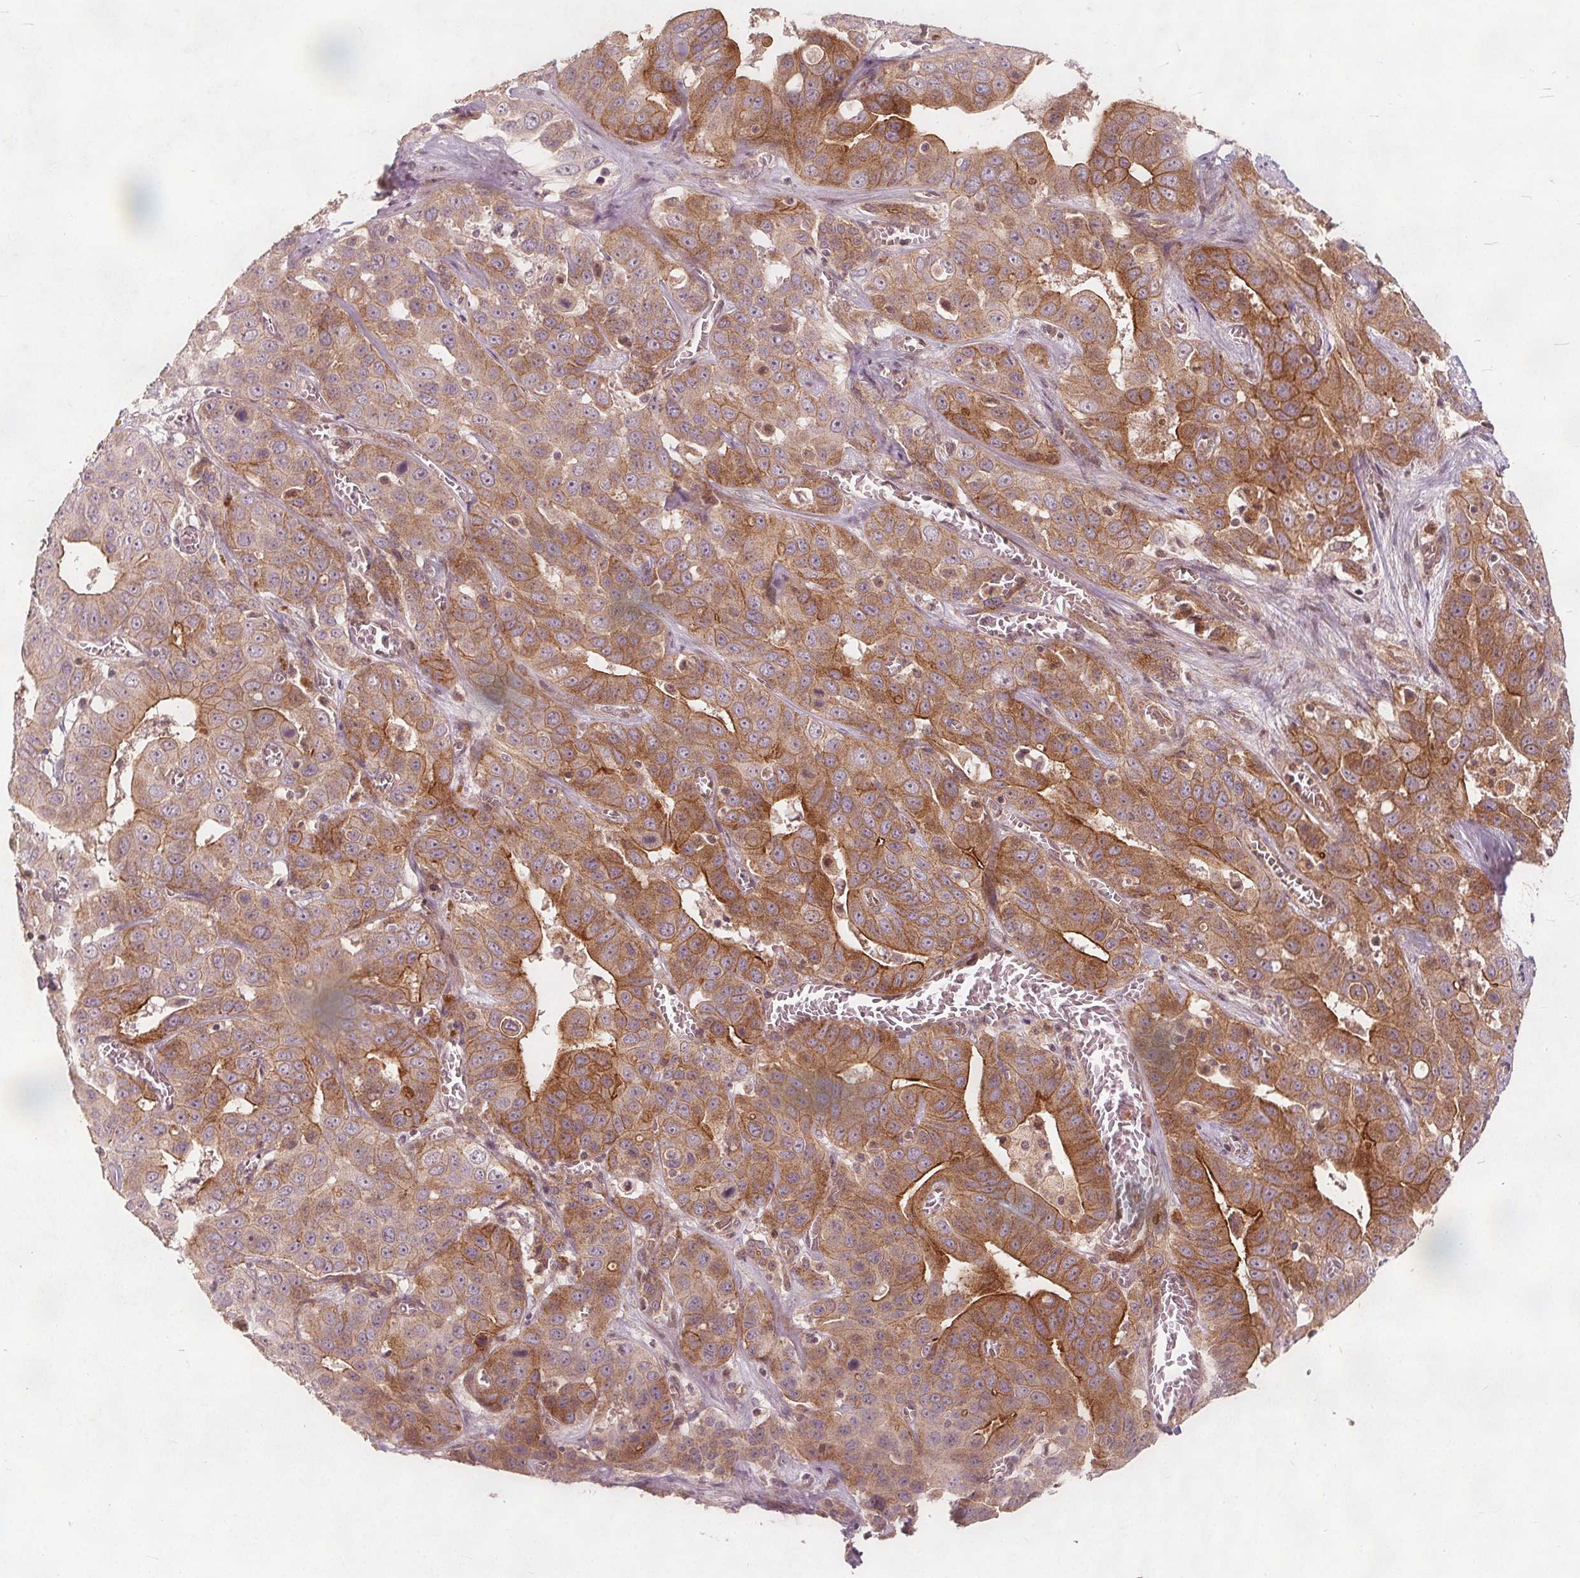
{"staining": {"intensity": "moderate", "quantity": ">75%", "location": "cytoplasmic/membranous"}, "tissue": "liver cancer", "cell_type": "Tumor cells", "image_type": "cancer", "snomed": [{"axis": "morphology", "description": "Cholangiocarcinoma"}, {"axis": "topography", "description": "Liver"}], "caption": "Moderate cytoplasmic/membranous positivity for a protein is appreciated in about >75% of tumor cells of liver cancer using IHC.", "gene": "PTPRT", "patient": {"sex": "female", "age": 52}}